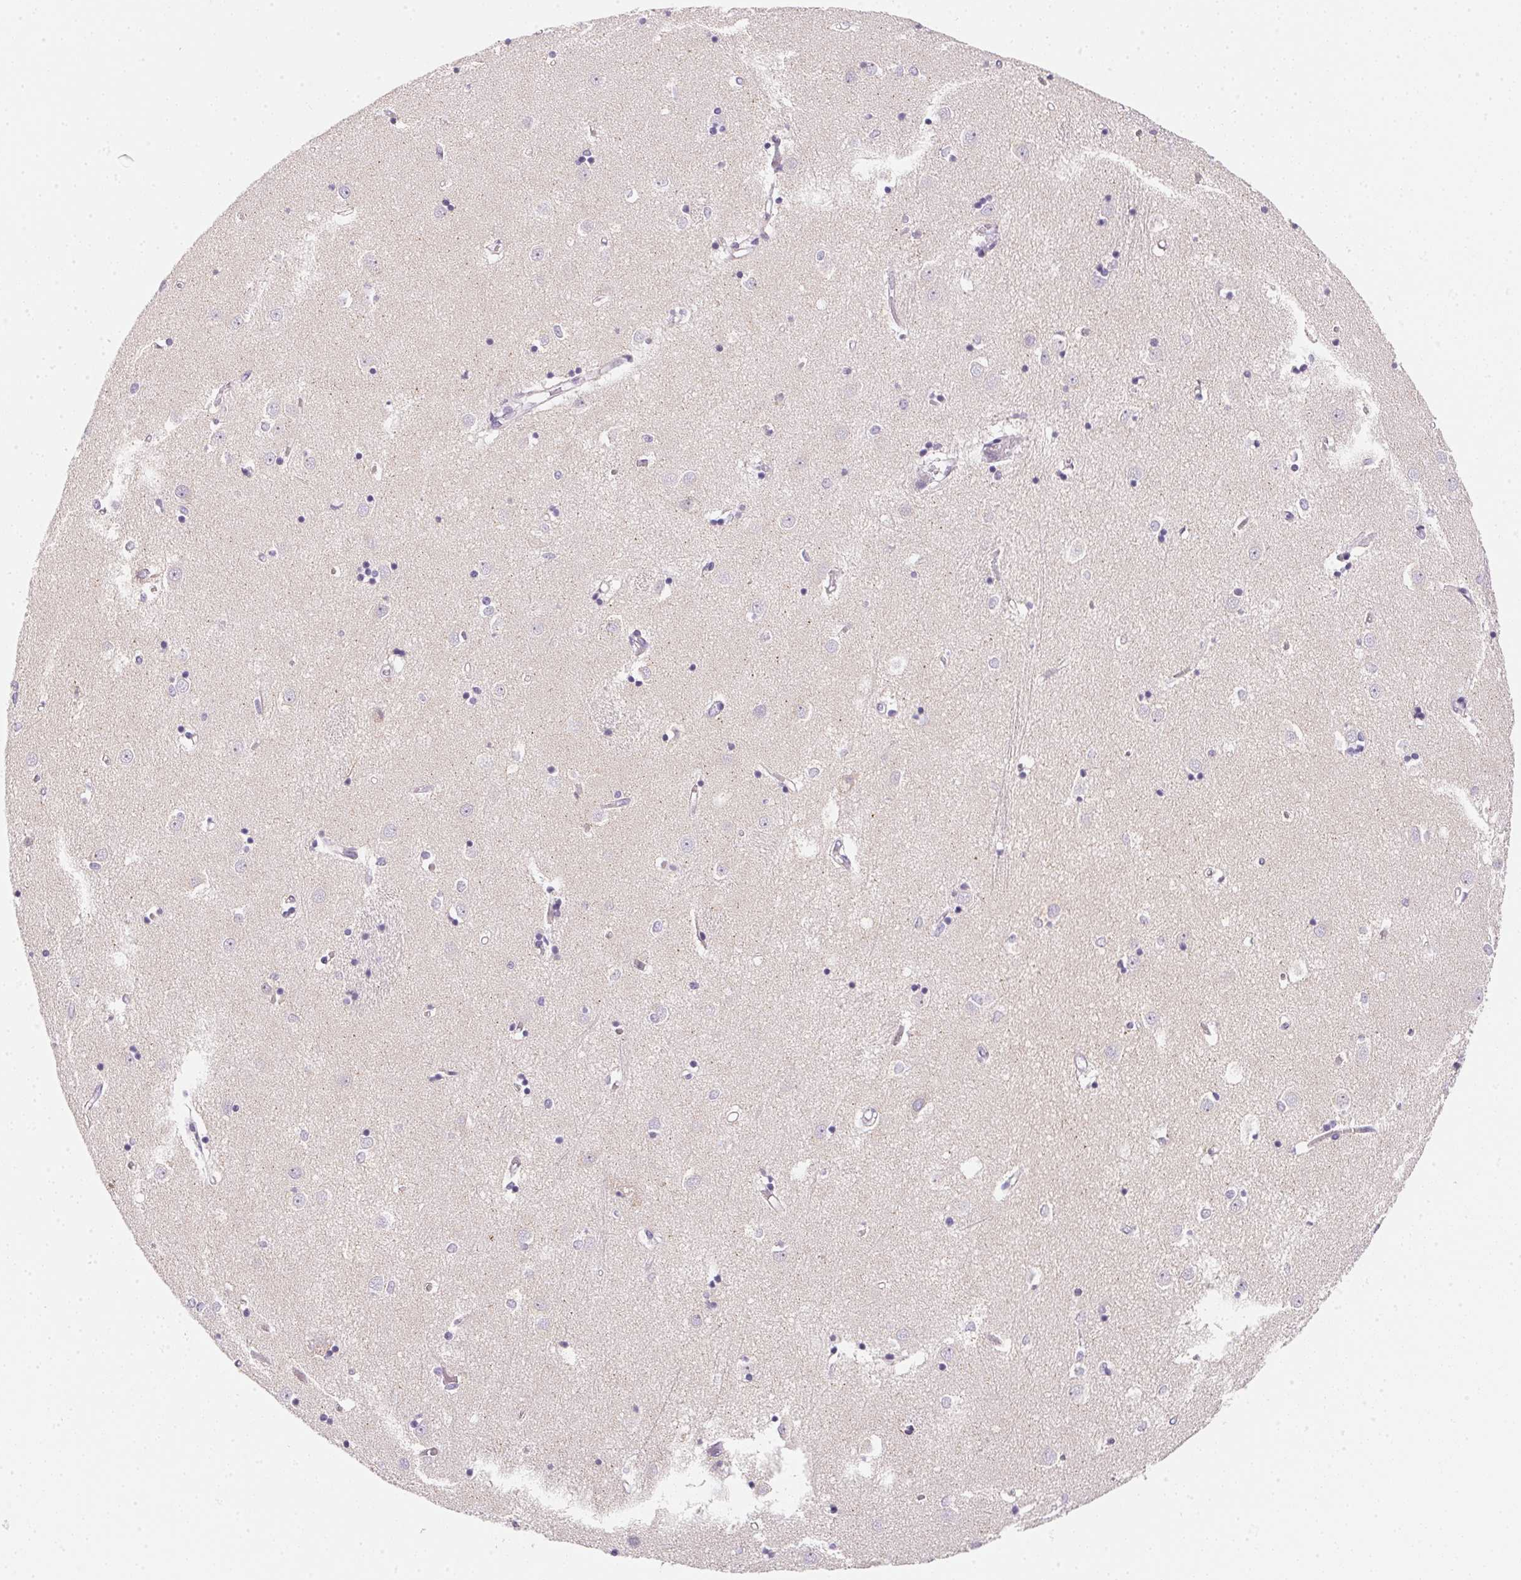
{"staining": {"intensity": "negative", "quantity": "none", "location": "none"}, "tissue": "caudate", "cell_type": "Glial cells", "image_type": "normal", "snomed": [{"axis": "morphology", "description": "Normal tissue, NOS"}, {"axis": "topography", "description": "Lateral ventricle wall"}], "caption": "IHC image of unremarkable caudate: human caudate stained with DAB (3,3'-diaminobenzidine) shows no significant protein positivity in glial cells.", "gene": "GIPC2", "patient": {"sex": "male", "age": 54}}